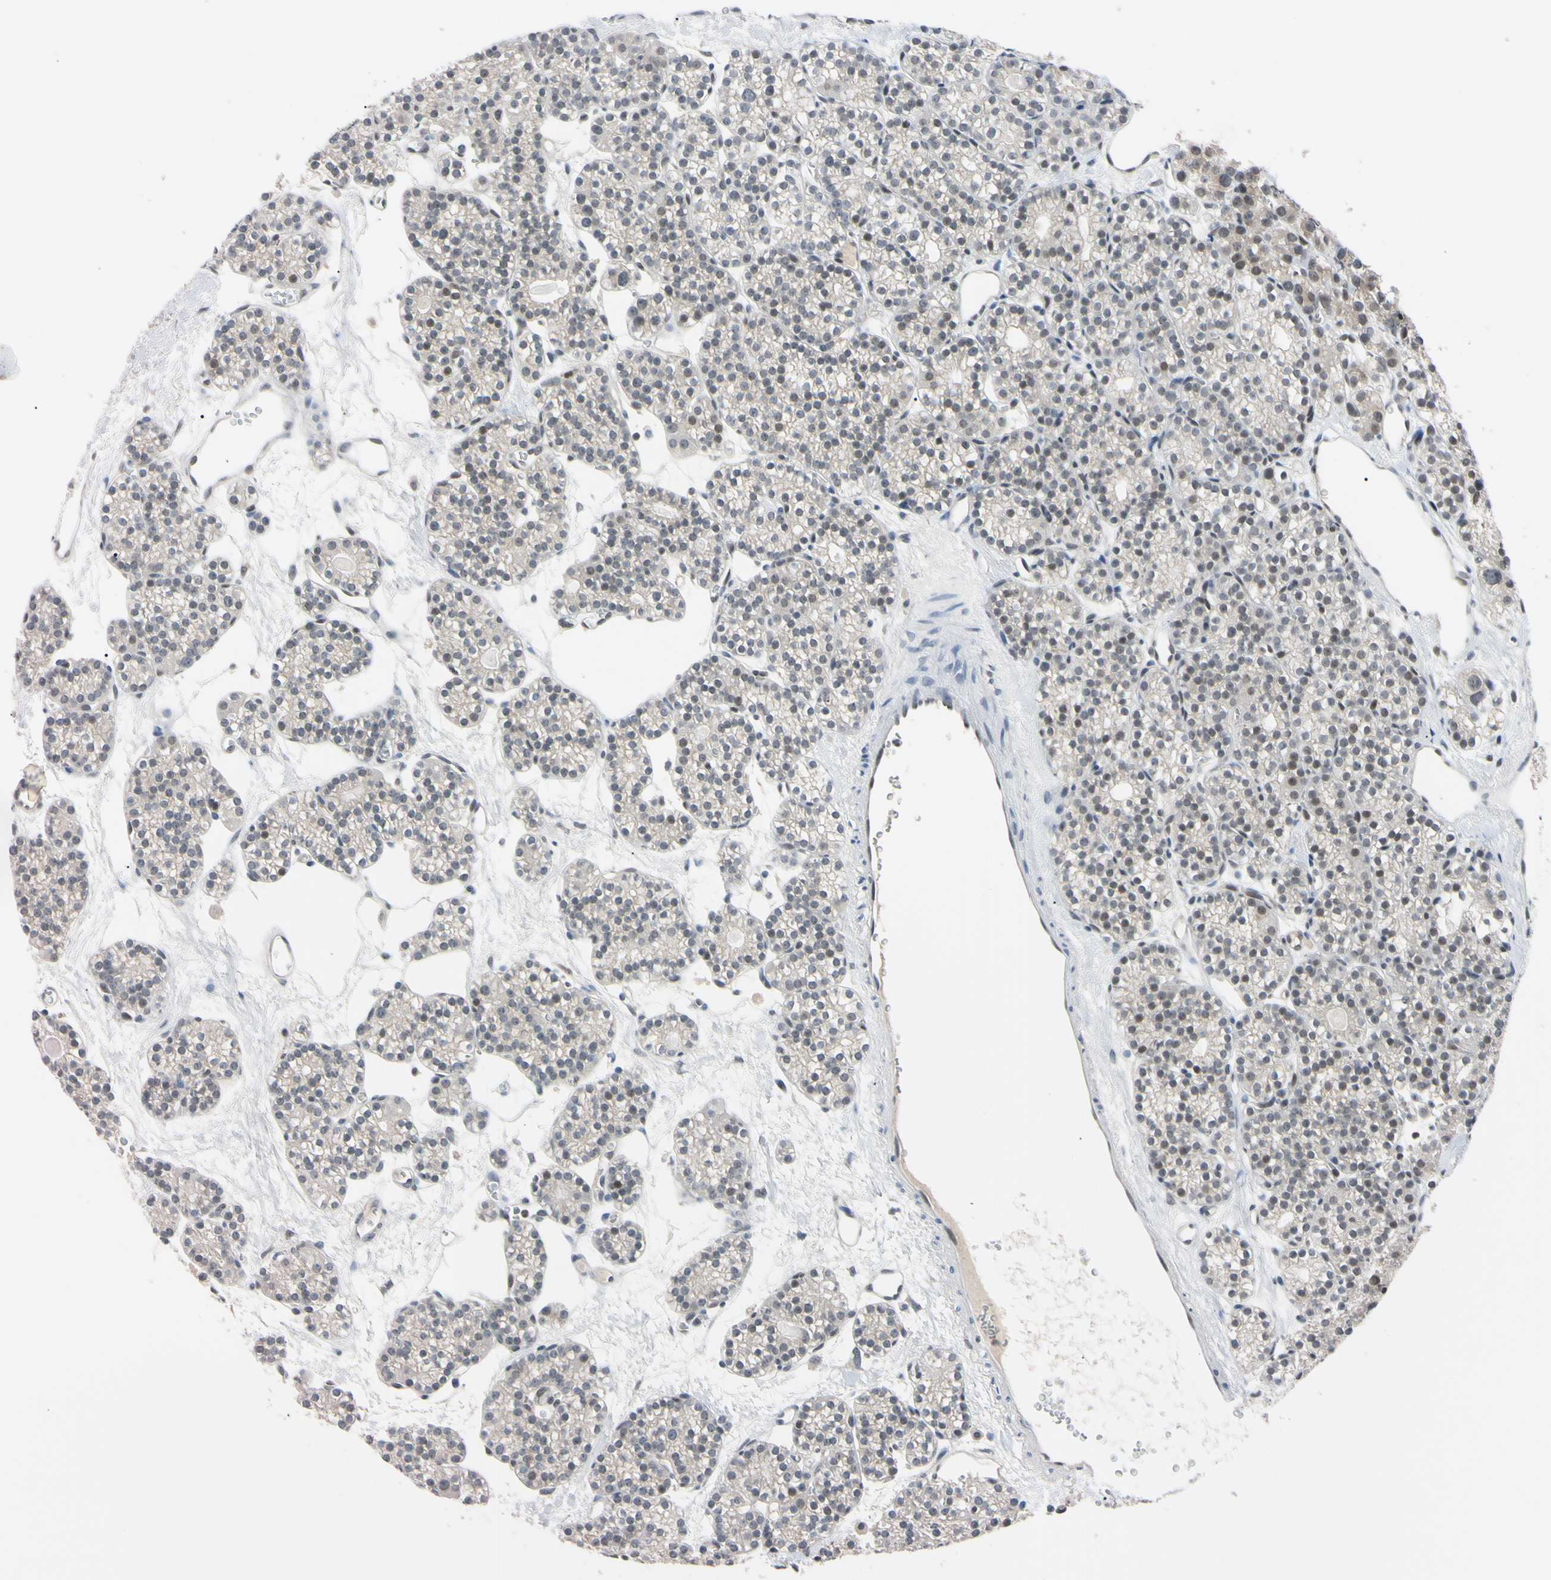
{"staining": {"intensity": "weak", "quantity": "25%-75%", "location": "cytoplasmic/membranous,nuclear"}, "tissue": "parathyroid gland", "cell_type": "Glandular cells", "image_type": "normal", "snomed": [{"axis": "morphology", "description": "Normal tissue, NOS"}, {"axis": "topography", "description": "Parathyroid gland"}], "caption": "The image exhibits staining of benign parathyroid gland, revealing weak cytoplasmic/membranous,nuclear protein positivity (brown color) within glandular cells.", "gene": "UBE2I", "patient": {"sex": "female", "age": 64}}